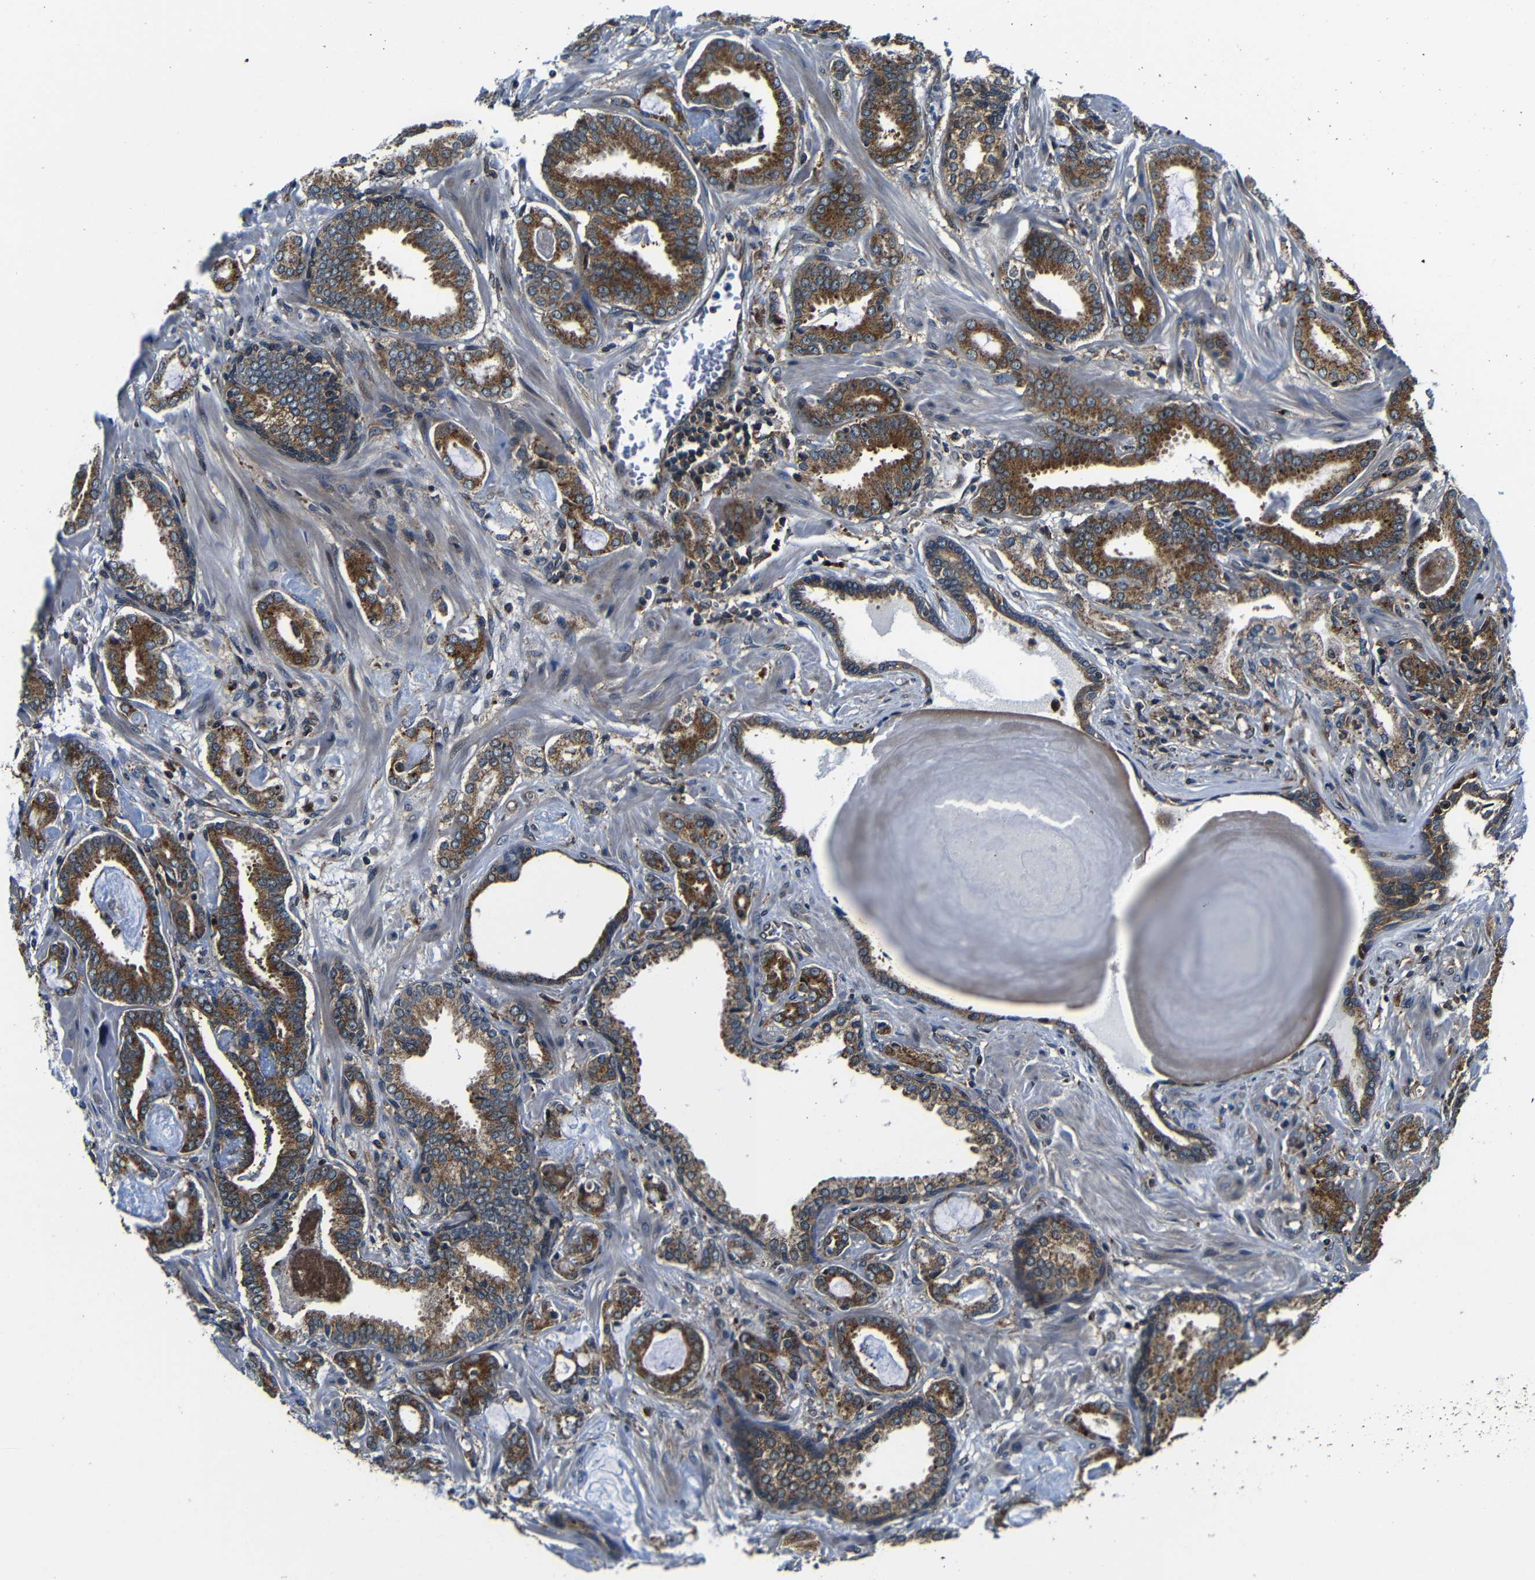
{"staining": {"intensity": "moderate", "quantity": ">75%", "location": "cytoplasmic/membranous"}, "tissue": "prostate cancer", "cell_type": "Tumor cells", "image_type": "cancer", "snomed": [{"axis": "morphology", "description": "Adenocarcinoma, Low grade"}, {"axis": "topography", "description": "Prostate"}], "caption": "Prostate adenocarcinoma (low-grade) was stained to show a protein in brown. There is medium levels of moderate cytoplasmic/membranous positivity in approximately >75% of tumor cells.", "gene": "ABCE1", "patient": {"sex": "male", "age": 53}}